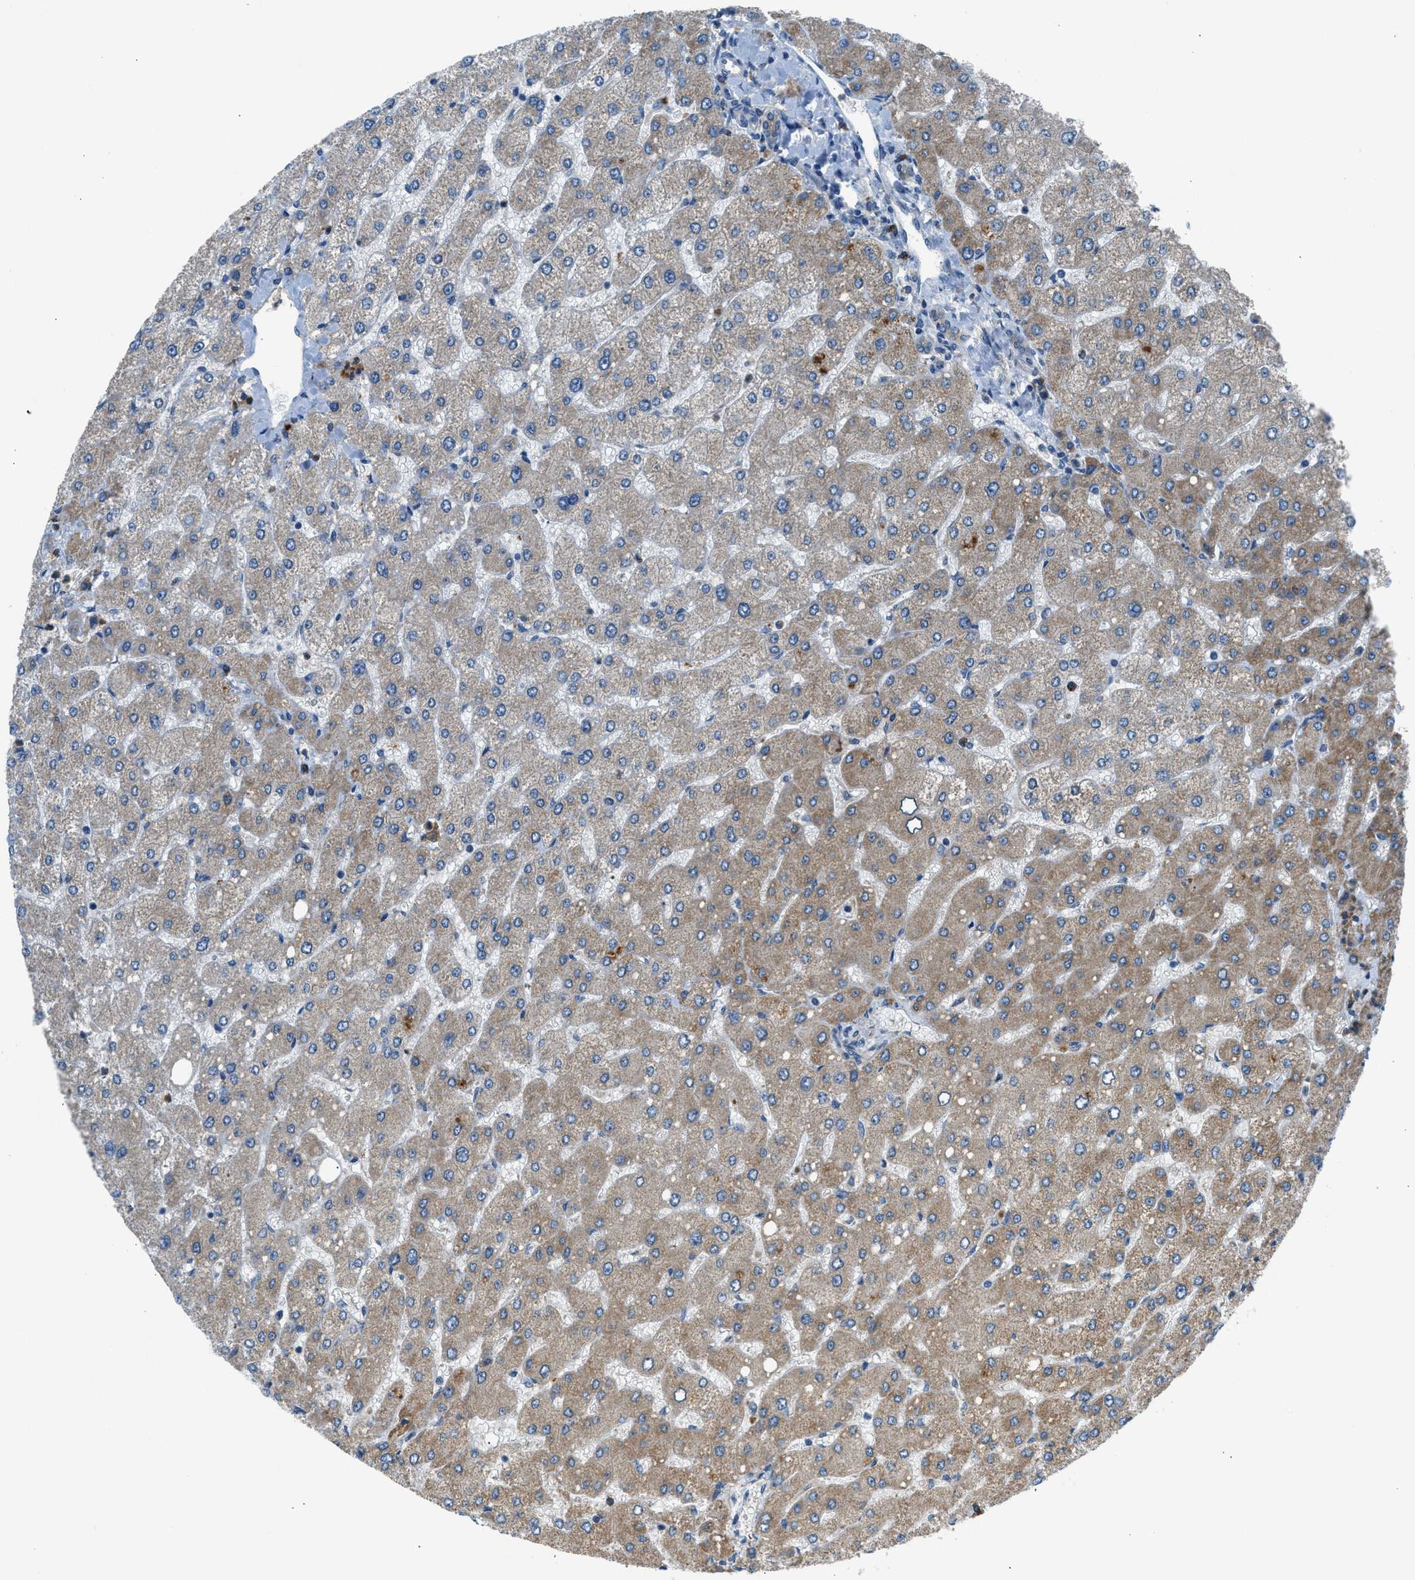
{"staining": {"intensity": "weak", "quantity": ">75%", "location": "cytoplasmic/membranous"}, "tissue": "liver", "cell_type": "Cholangiocytes", "image_type": "normal", "snomed": [{"axis": "morphology", "description": "Normal tissue, NOS"}, {"axis": "topography", "description": "Liver"}], "caption": "High-magnification brightfield microscopy of unremarkable liver stained with DAB (brown) and counterstained with hematoxylin (blue). cholangiocytes exhibit weak cytoplasmic/membranous staining is present in about>75% of cells.", "gene": "EDARADD", "patient": {"sex": "male", "age": 55}}